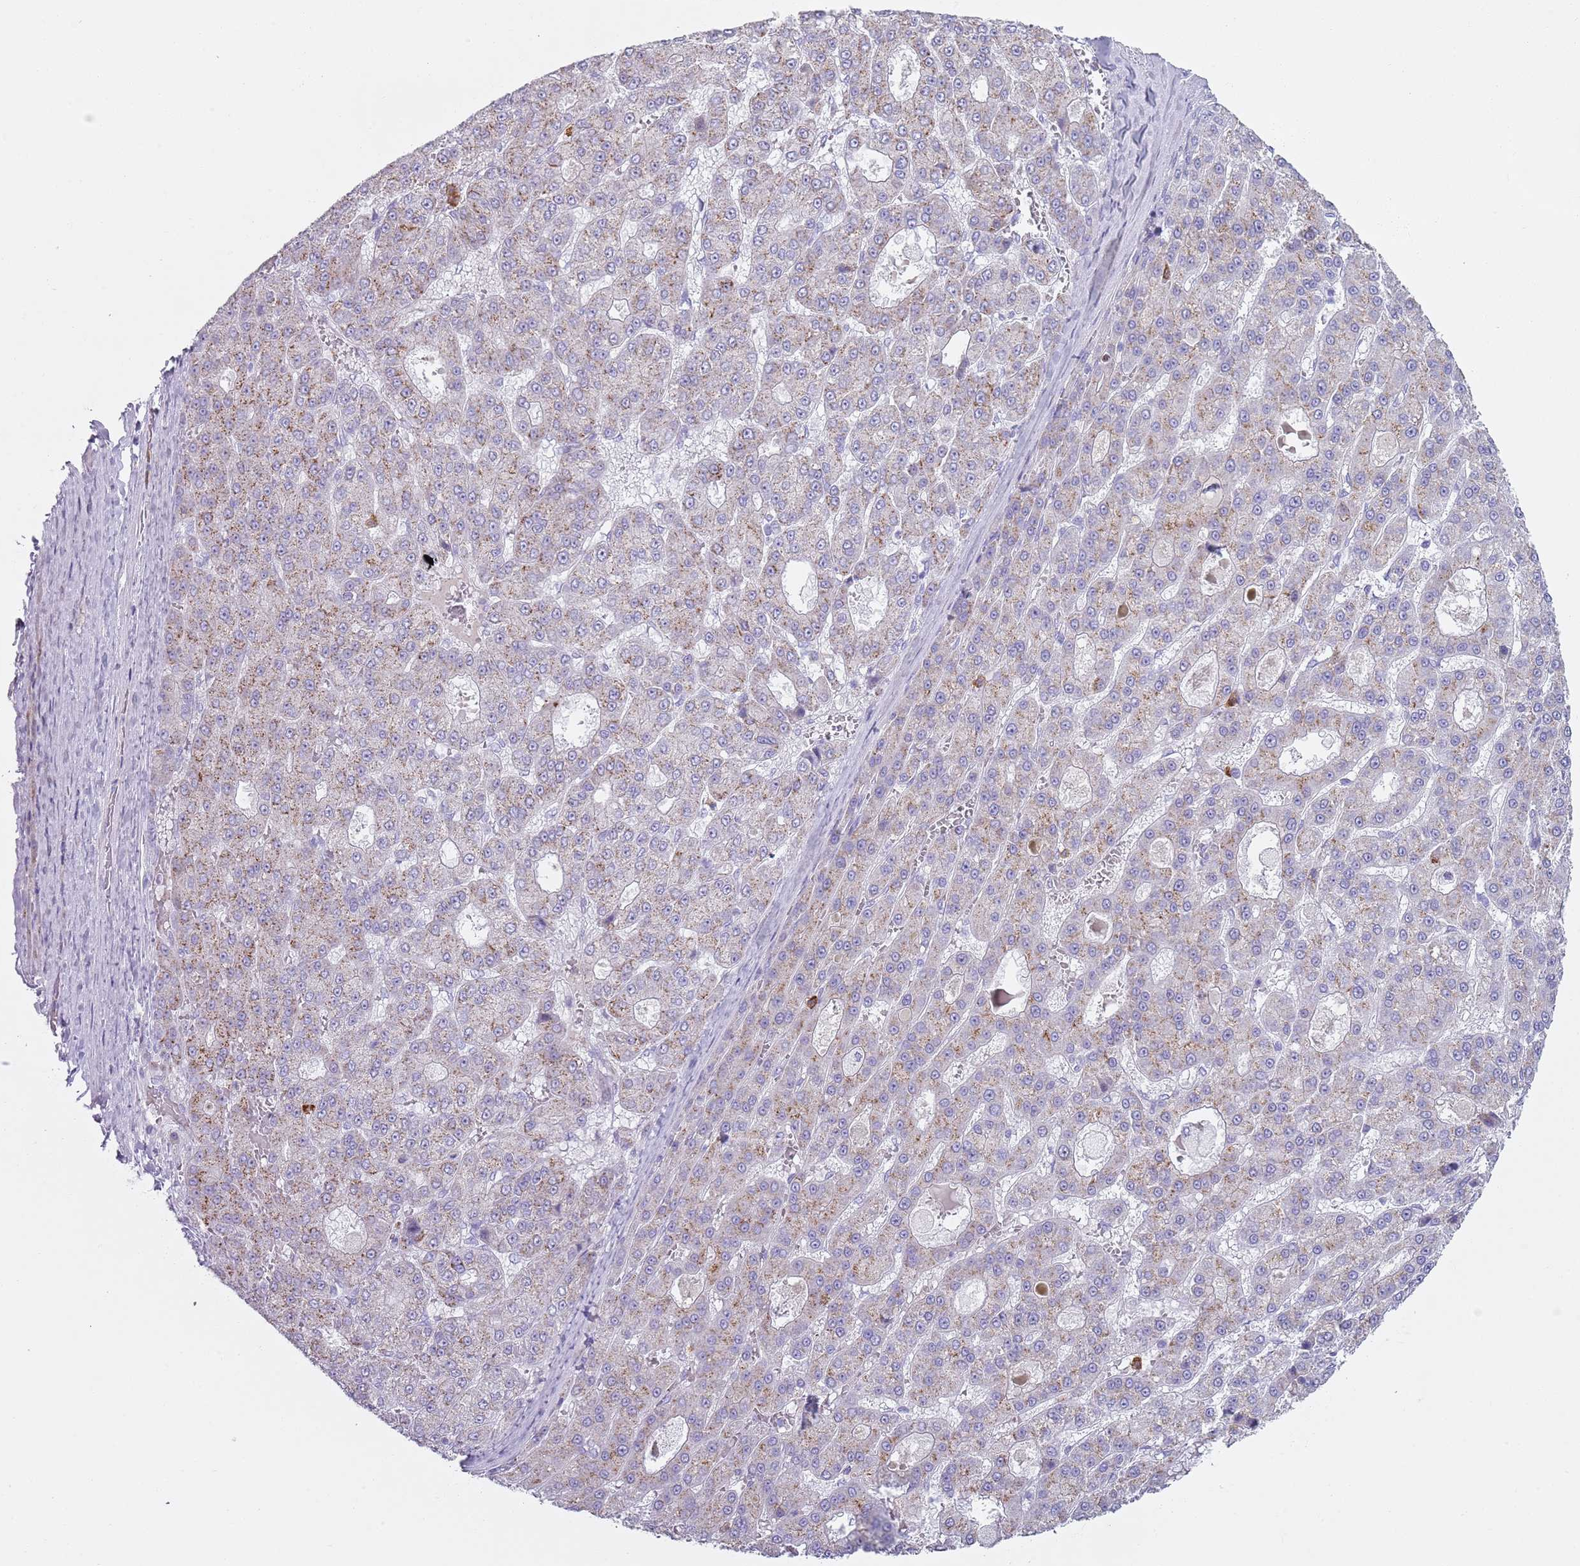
{"staining": {"intensity": "weak", "quantity": "25%-75%", "location": "cytoplasmic/membranous"}, "tissue": "liver cancer", "cell_type": "Tumor cells", "image_type": "cancer", "snomed": [{"axis": "morphology", "description": "Carcinoma, Hepatocellular, NOS"}, {"axis": "topography", "description": "Liver"}], "caption": "About 25%-75% of tumor cells in human hepatocellular carcinoma (liver) reveal weak cytoplasmic/membranous protein staining as visualized by brown immunohistochemical staining.", "gene": "CD177", "patient": {"sex": "male", "age": 70}}